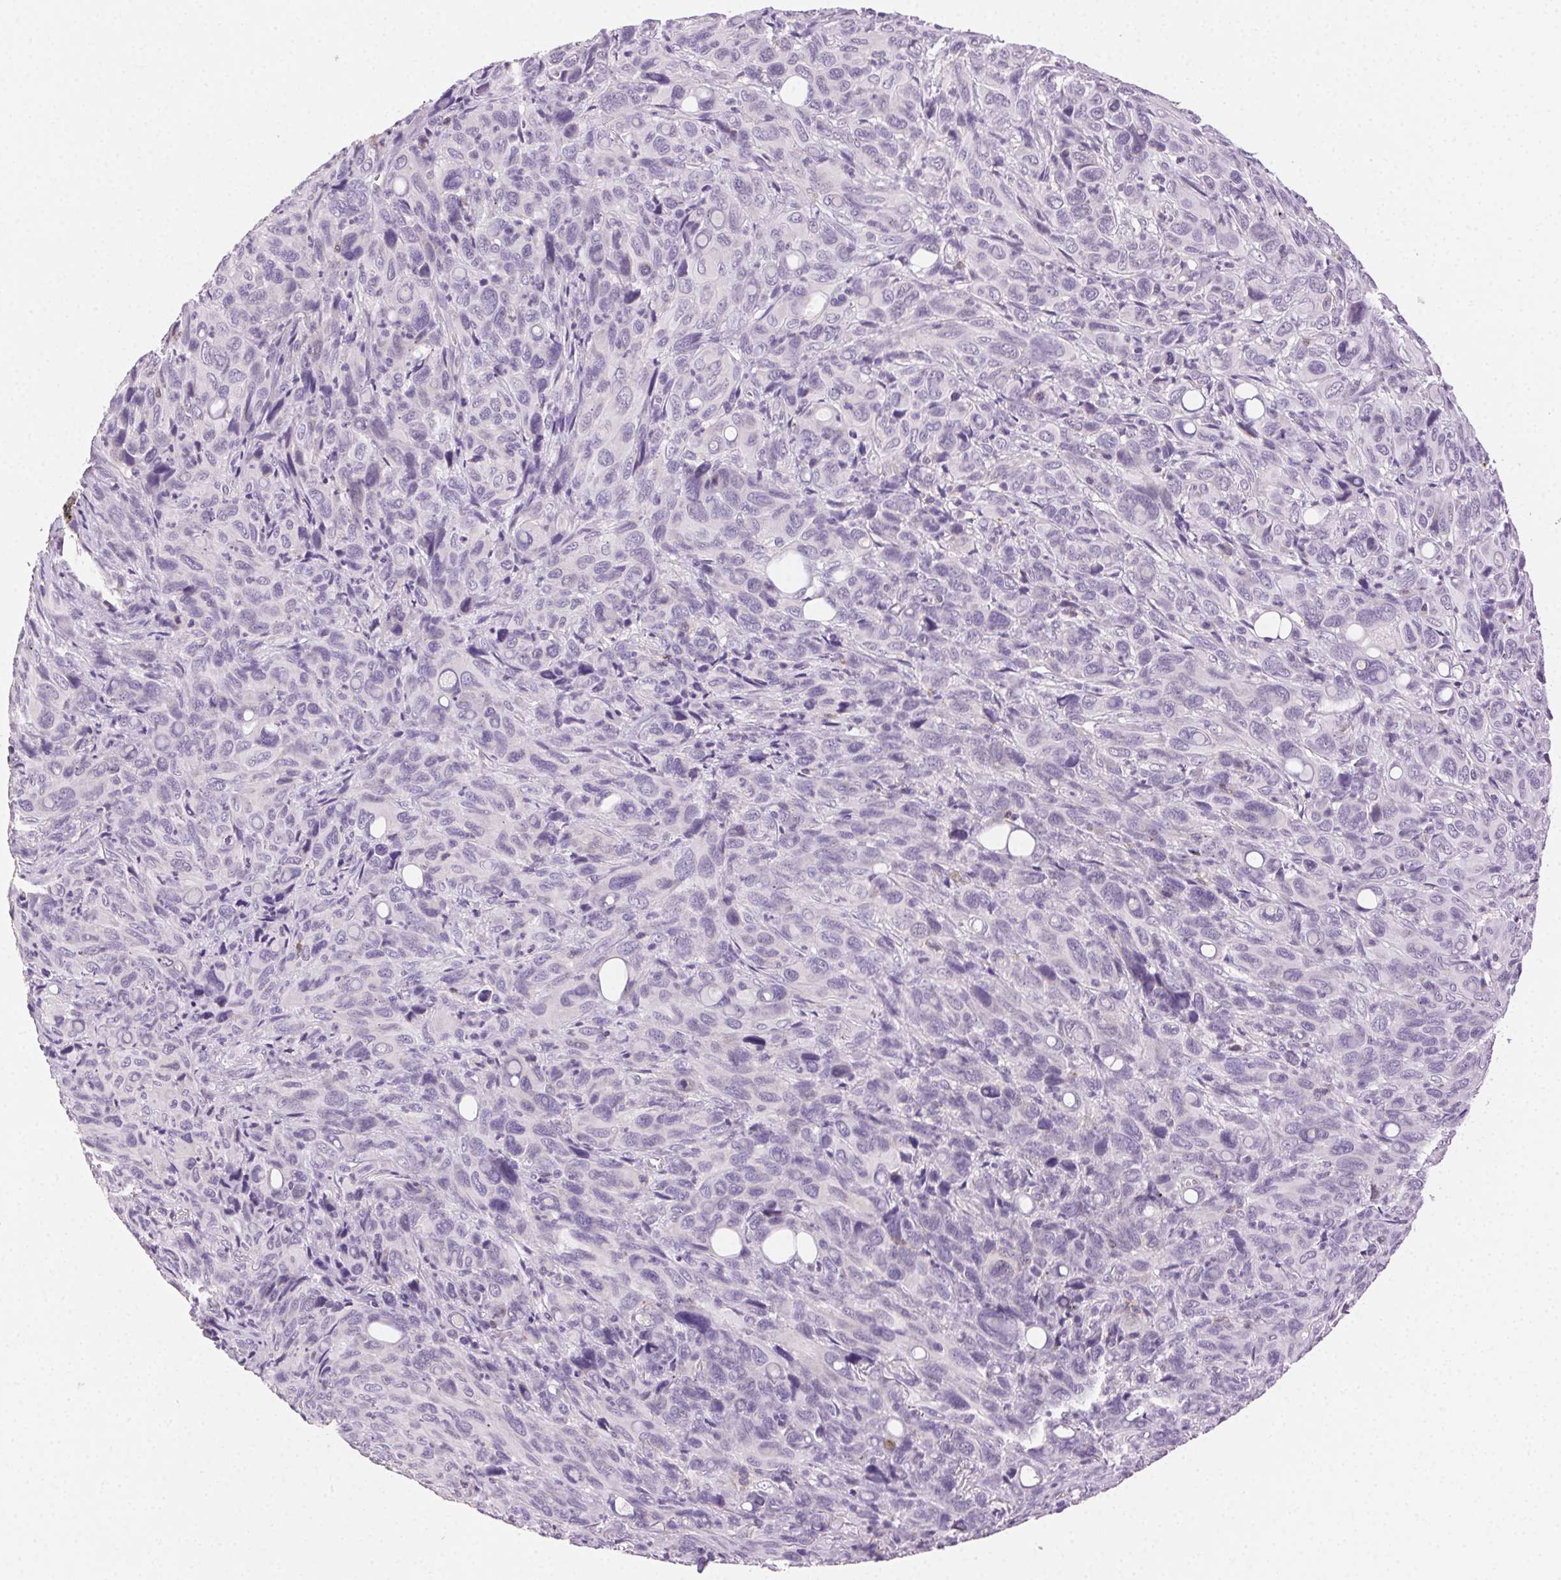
{"staining": {"intensity": "negative", "quantity": "none", "location": "none"}, "tissue": "melanoma", "cell_type": "Tumor cells", "image_type": "cancer", "snomed": [{"axis": "morphology", "description": "Malignant melanoma, Metastatic site"}, {"axis": "topography", "description": "Lung"}], "caption": "Immunohistochemistry (IHC) micrograph of neoplastic tissue: human malignant melanoma (metastatic site) stained with DAB (3,3'-diaminobenzidine) exhibits no significant protein expression in tumor cells. (DAB (3,3'-diaminobenzidine) immunohistochemistry visualized using brightfield microscopy, high magnification).", "gene": "AKAP5", "patient": {"sex": "male", "age": 48}}